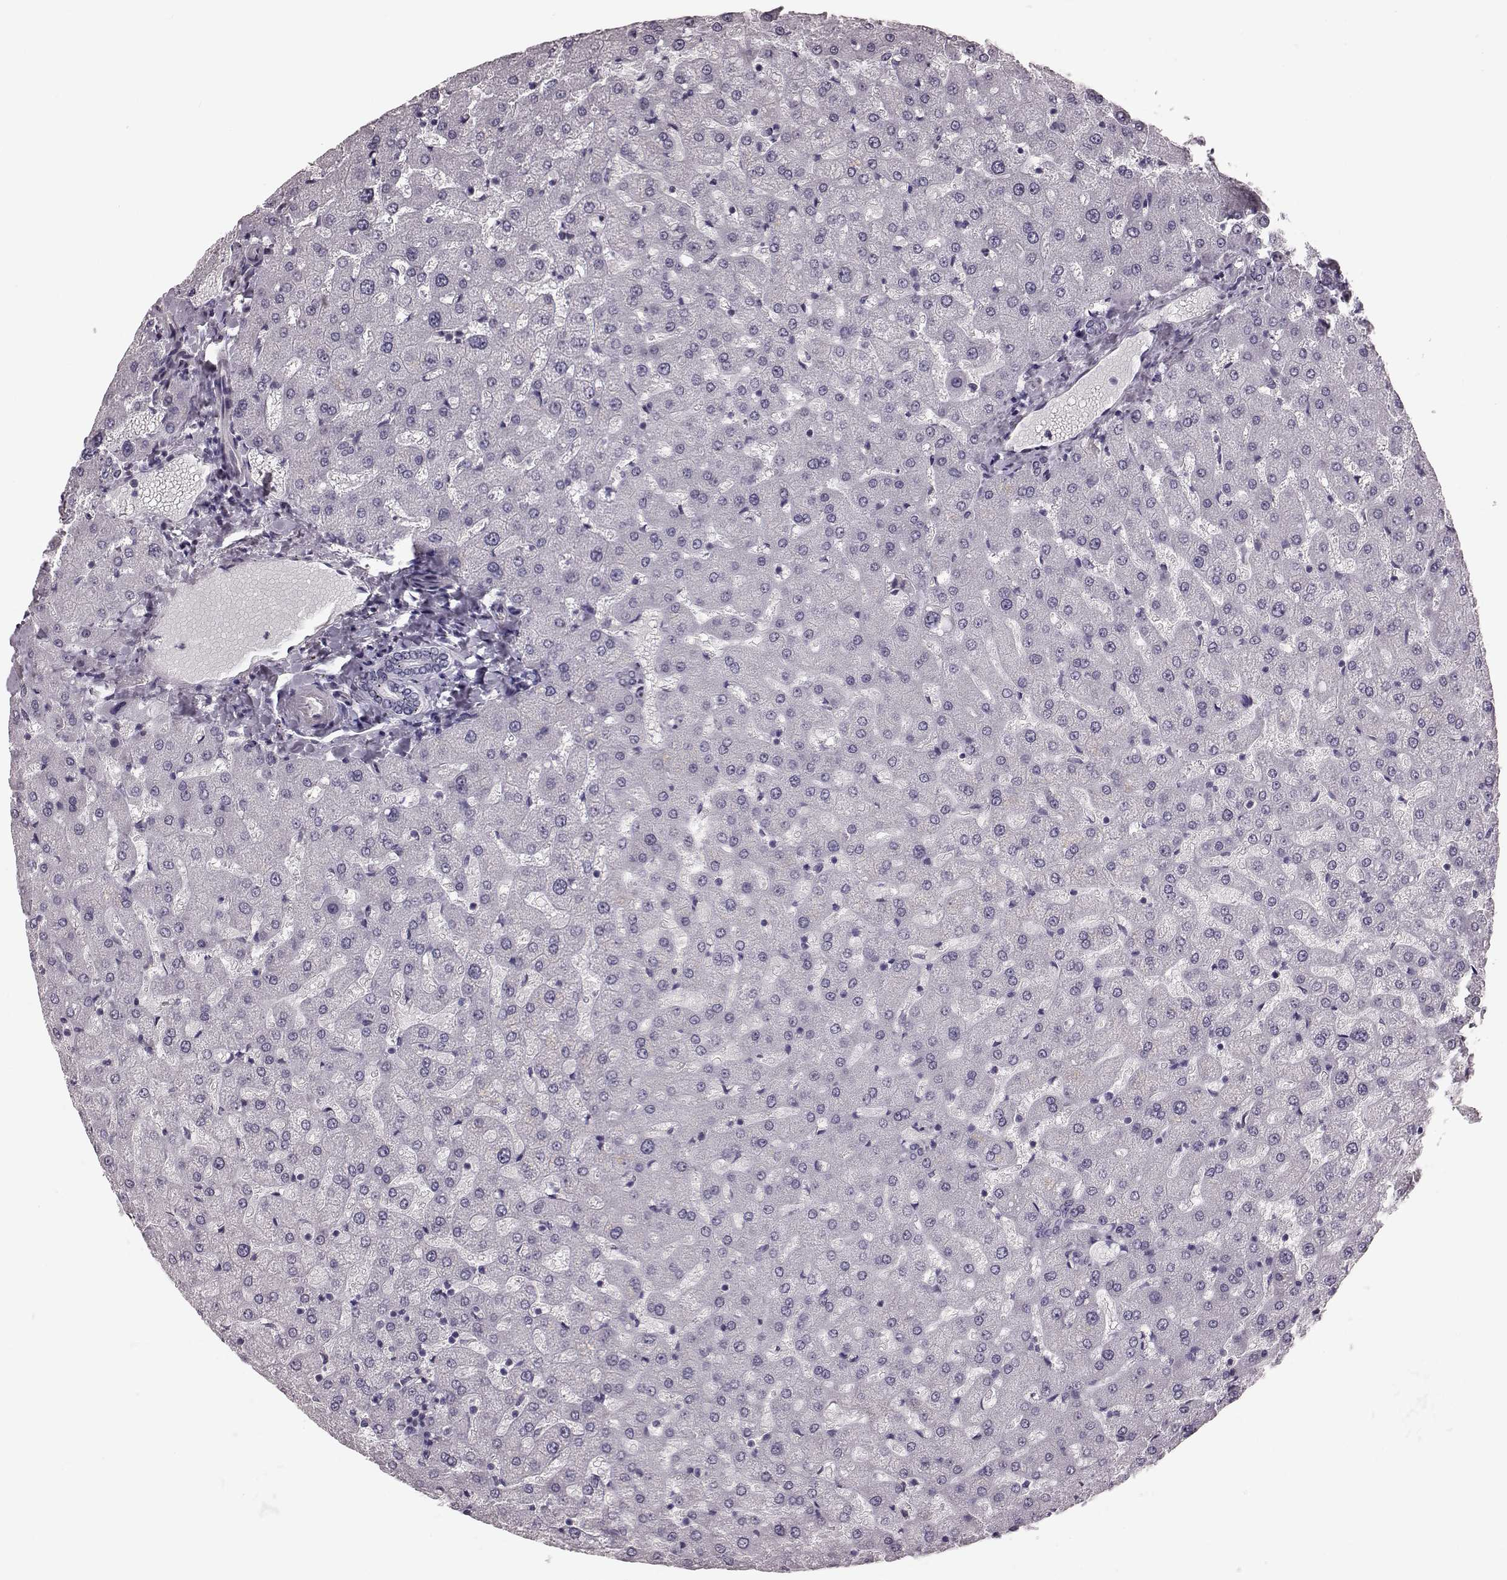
{"staining": {"intensity": "negative", "quantity": "none", "location": "none"}, "tissue": "liver", "cell_type": "Cholangiocytes", "image_type": "normal", "snomed": [{"axis": "morphology", "description": "Normal tissue, NOS"}, {"axis": "topography", "description": "Liver"}], "caption": "Immunohistochemistry (IHC) of benign liver reveals no staining in cholangiocytes.", "gene": "CRYBA2", "patient": {"sex": "female", "age": 50}}